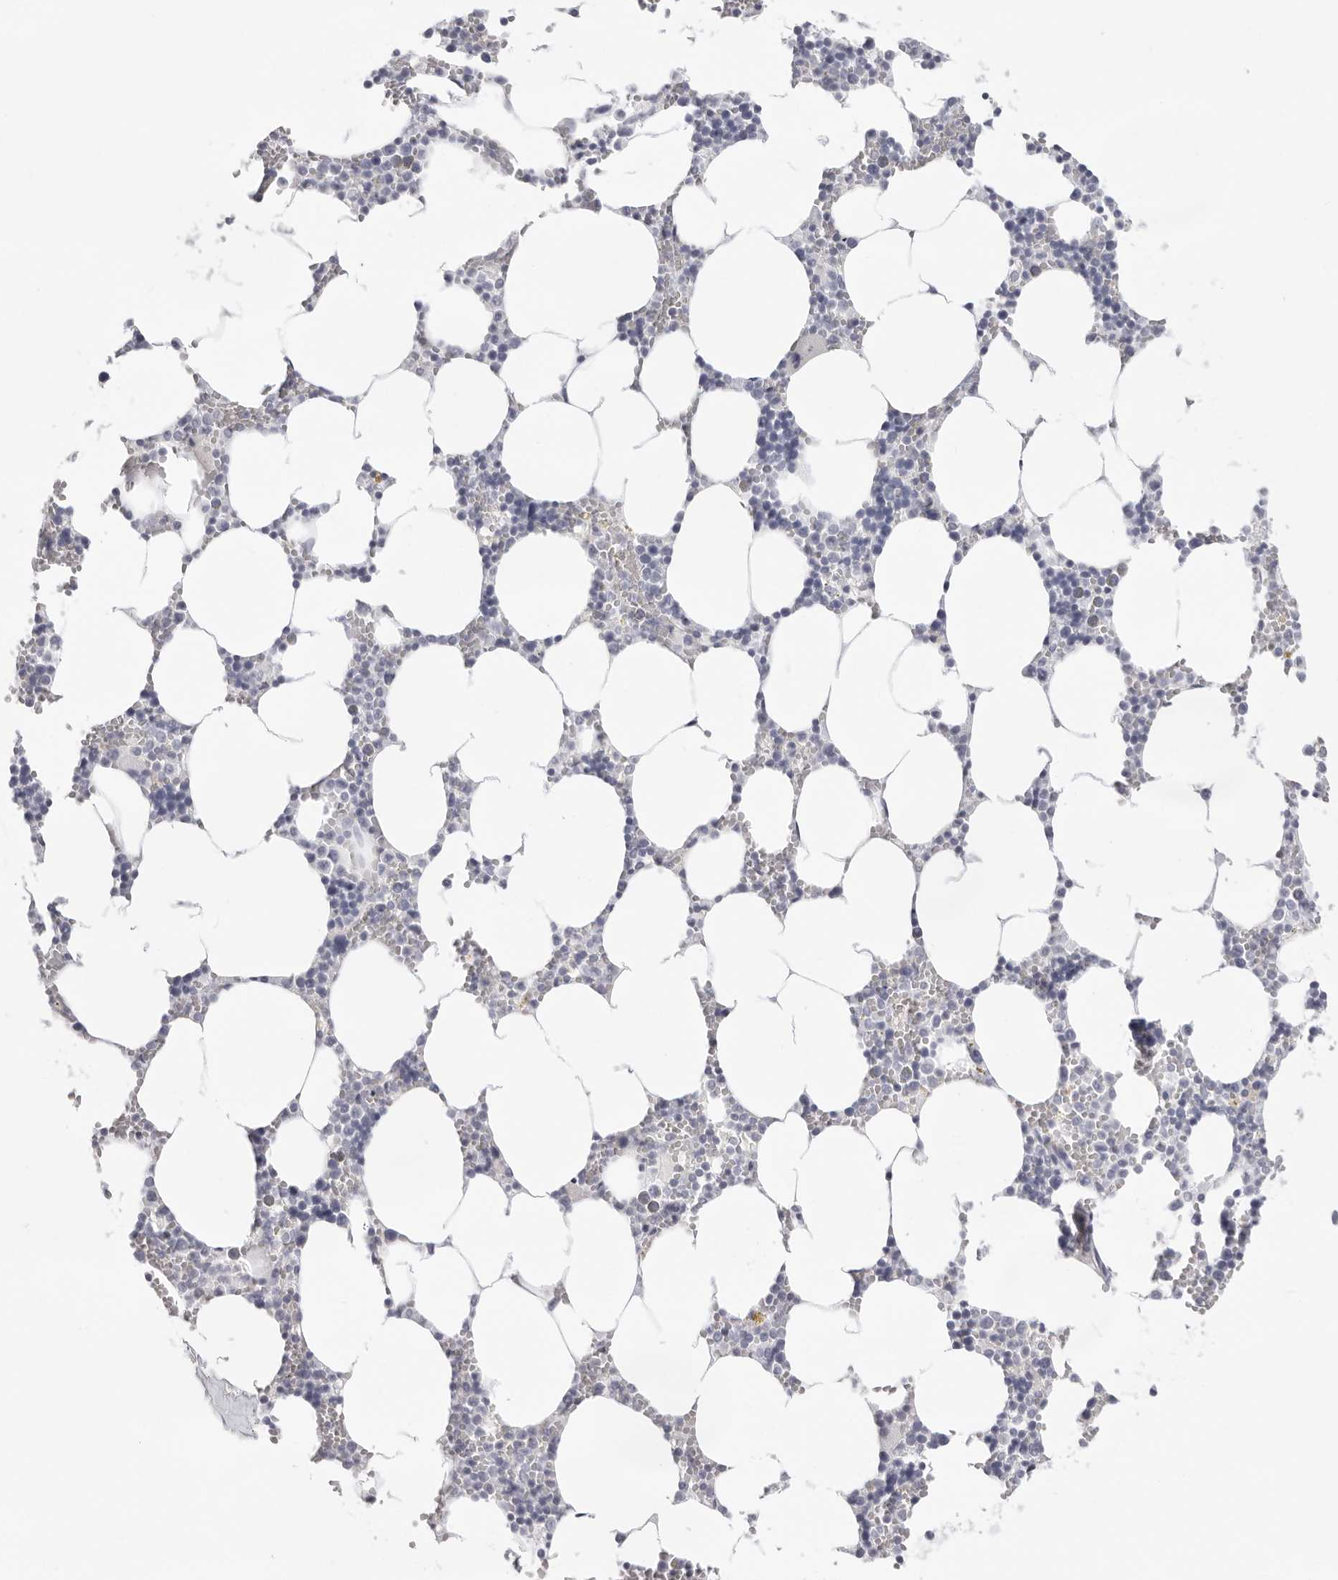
{"staining": {"intensity": "negative", "quantity": "none", "location": "none"}, "tissue": "bone marrow", "cell_type": "Hematopoietic cells", "image_type": "normal", "snomed": [{"axis": "morphology", "description": "Normal tissue, NOS"}, {"axis": "topography", "description": "Bone marrow"}], "caption": "The immunohistochemistry photomicrograph has no significant staining in hematopoietic cells of bone marrow. Brightfield microscopy of immunohistochemistry stained with DAB (brown) and hematoxylin (blue), captured at high magnification.", "gene": "INSL3", "patient": {"sex": "male", "age": 70}}